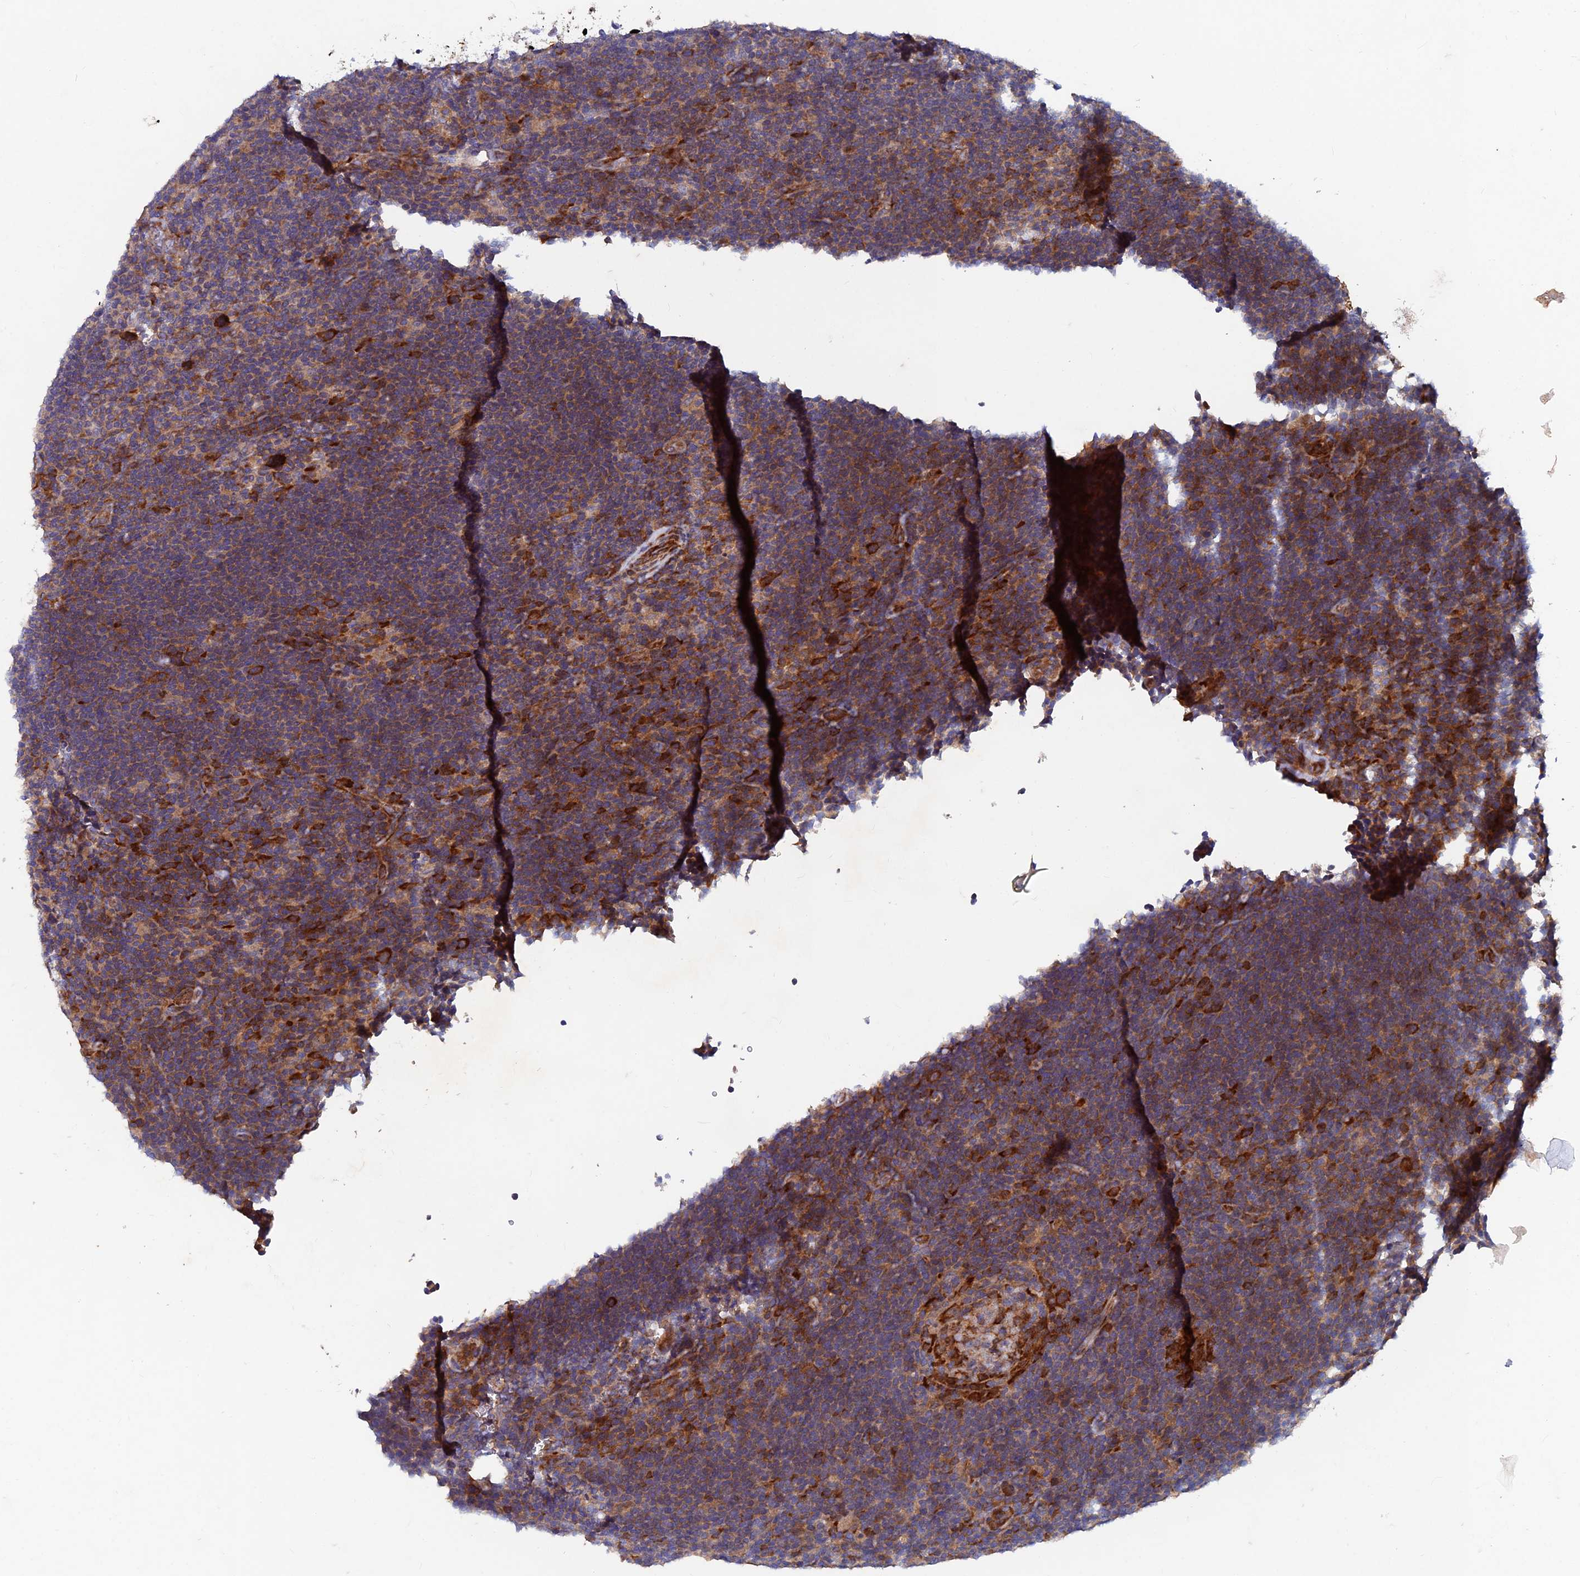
{"staining": {"intensity": "weak", "quantity": ">75%", "location": "cytoplasmic/membranous"}, "tissue": "lymphoma", "cell_type": "Tumor cells", "image_type": "cancer", "snomed": [{"axis": "morphology", "description": "Hodgkin's disease, NOS"}, {"axis": "topography", "description": "Lymph node"}], "caption": "Lymphoma was stained to show a protein in brown. There is low levels of weak cytoplasmic/membranous staining in about >75% of tumor cells.", "gene": "NCAPG", "patient": {"sex": "female", "age": 57}}